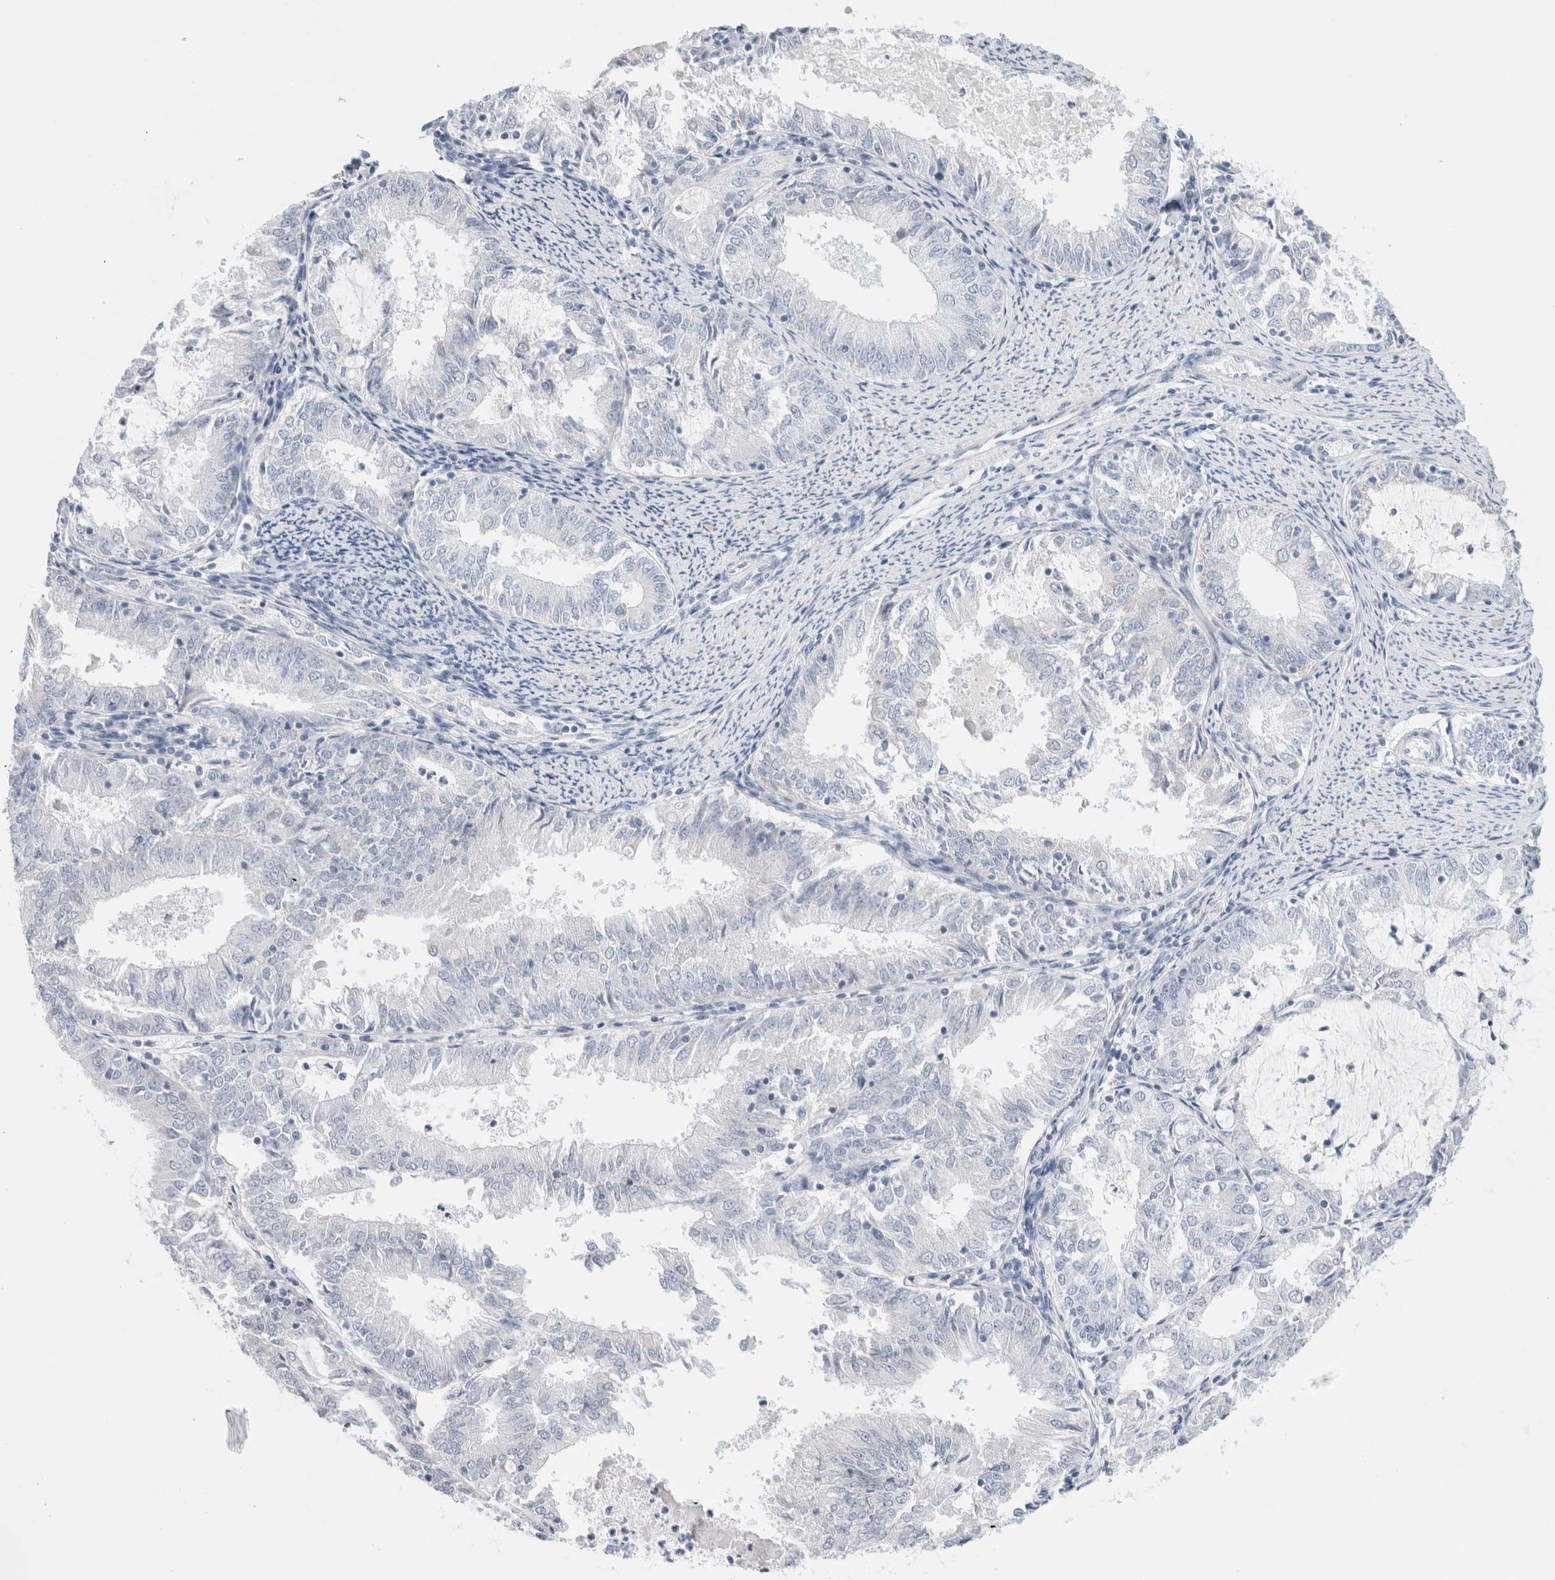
{"staining": {"intensity": "negative", "quantity": "none", "location": "none"}, "tissue": "endometrial cancer", "cell_type": "Tumor cells", "image_type": "cancer", "snomed": [{"axis": "morphology", "description": "Adenocarcinoma, NOS"}, {"axis": "topography", "description": "Endometrium"}], "caption": "Immunohistochemical staining of human endometrial cancer (adenocarcinoma) shows no significant staining in tumor cells. (DAB (3,3'-diaminobenzidine) IHC visualized using brightfield microscopy, high magnification).", "gene": "ECHDC2", "patient": {"sex": "female", "age": 57}}